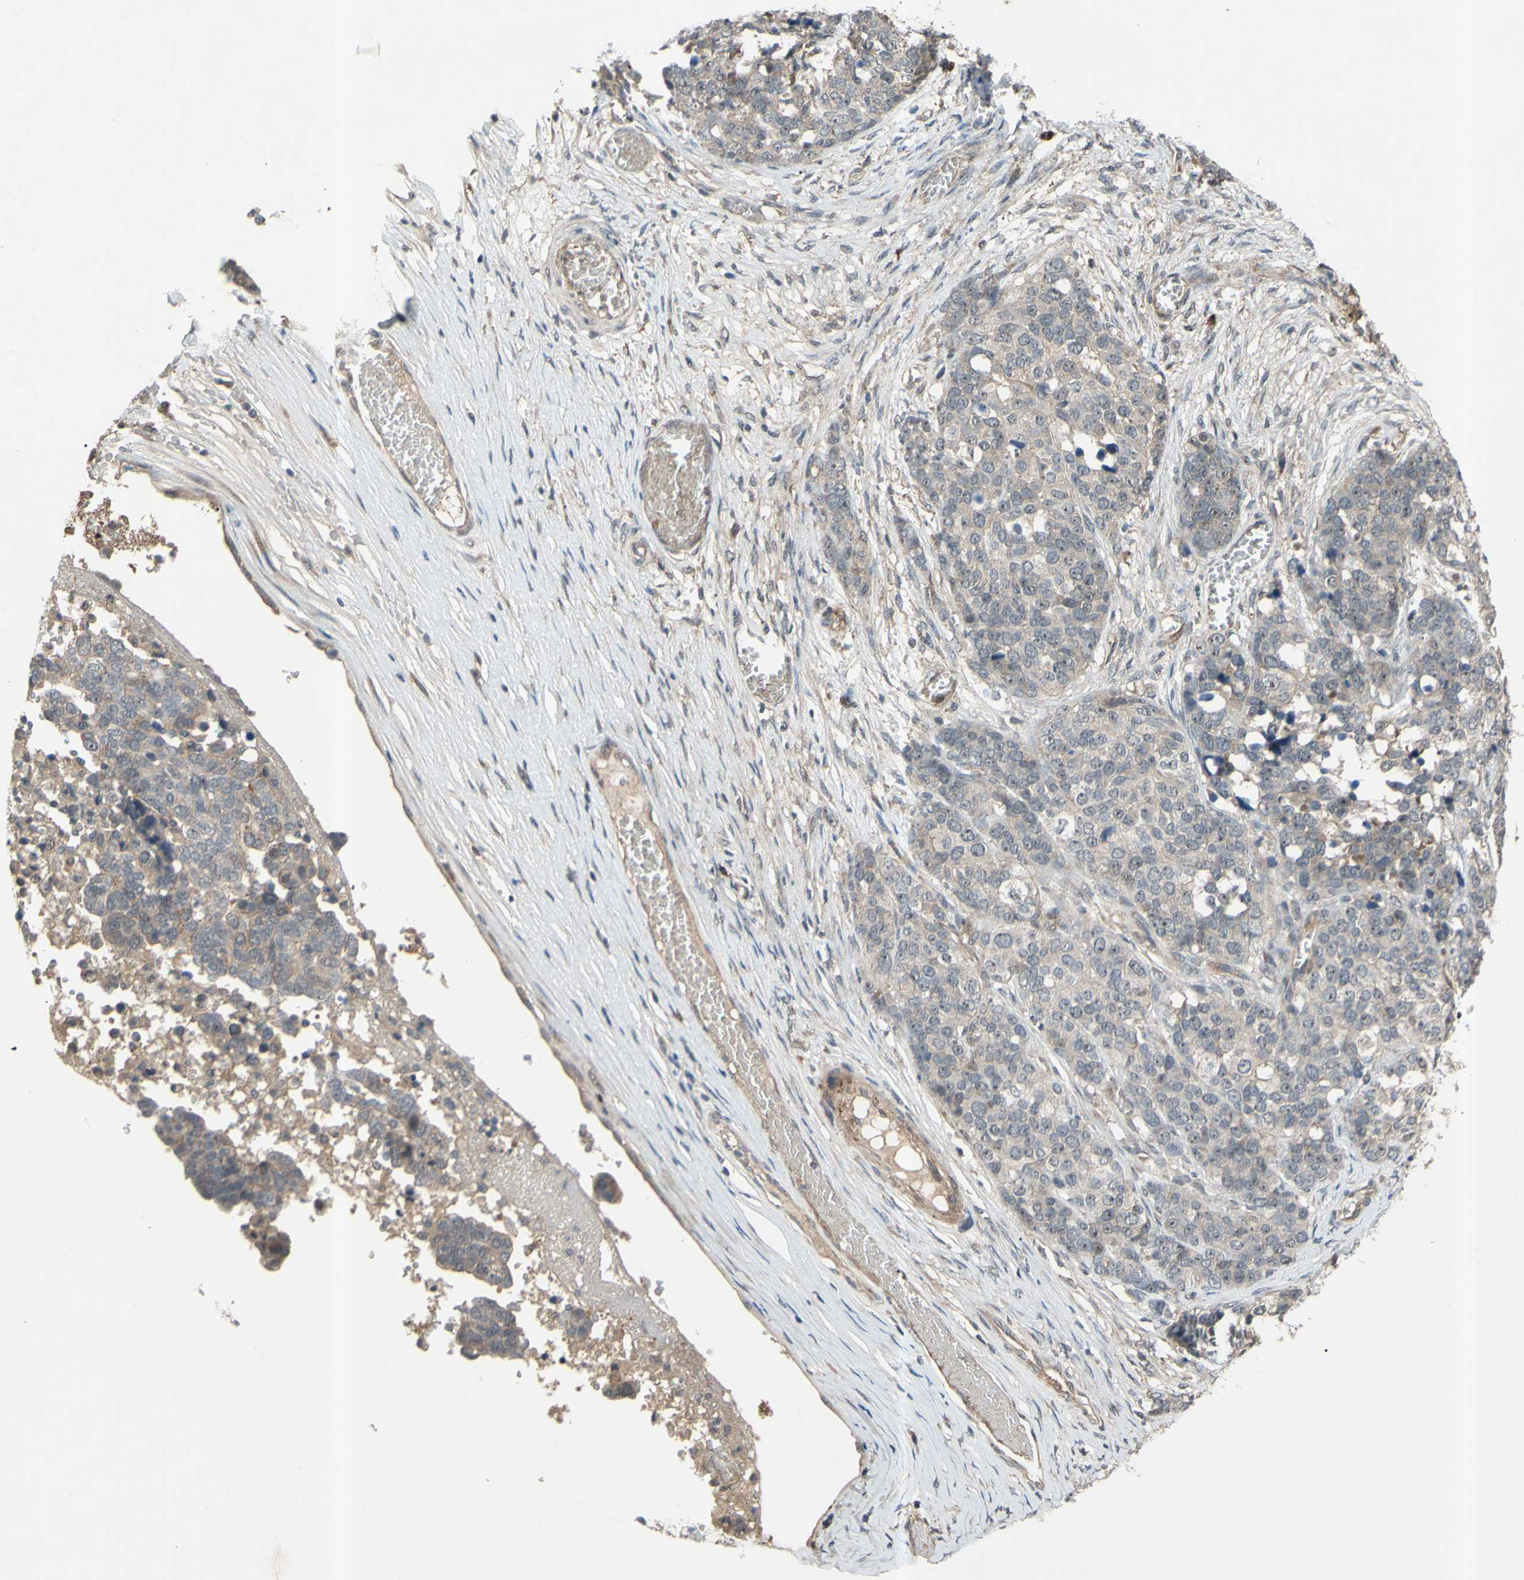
{"staining": {"intensity": "negative", "quantity": "none", "location": "none"}, "tissue": "ovarian cancer", "cell_type": "Tumor cells", "image_type": "cancer", "snomed": [{"axis": "morphology", "description": "Cystadenocarcinoma, serous, NOS"}, {"axis": "topography", "description": "Ovary"}], "caption": "Serous cystadenocarcinoma (ovarian) was stained to show a protein in brown. There is no significant staining in tumor cells.", "gene": "ALK", "patient": {"sex": "female", "age": 44}}